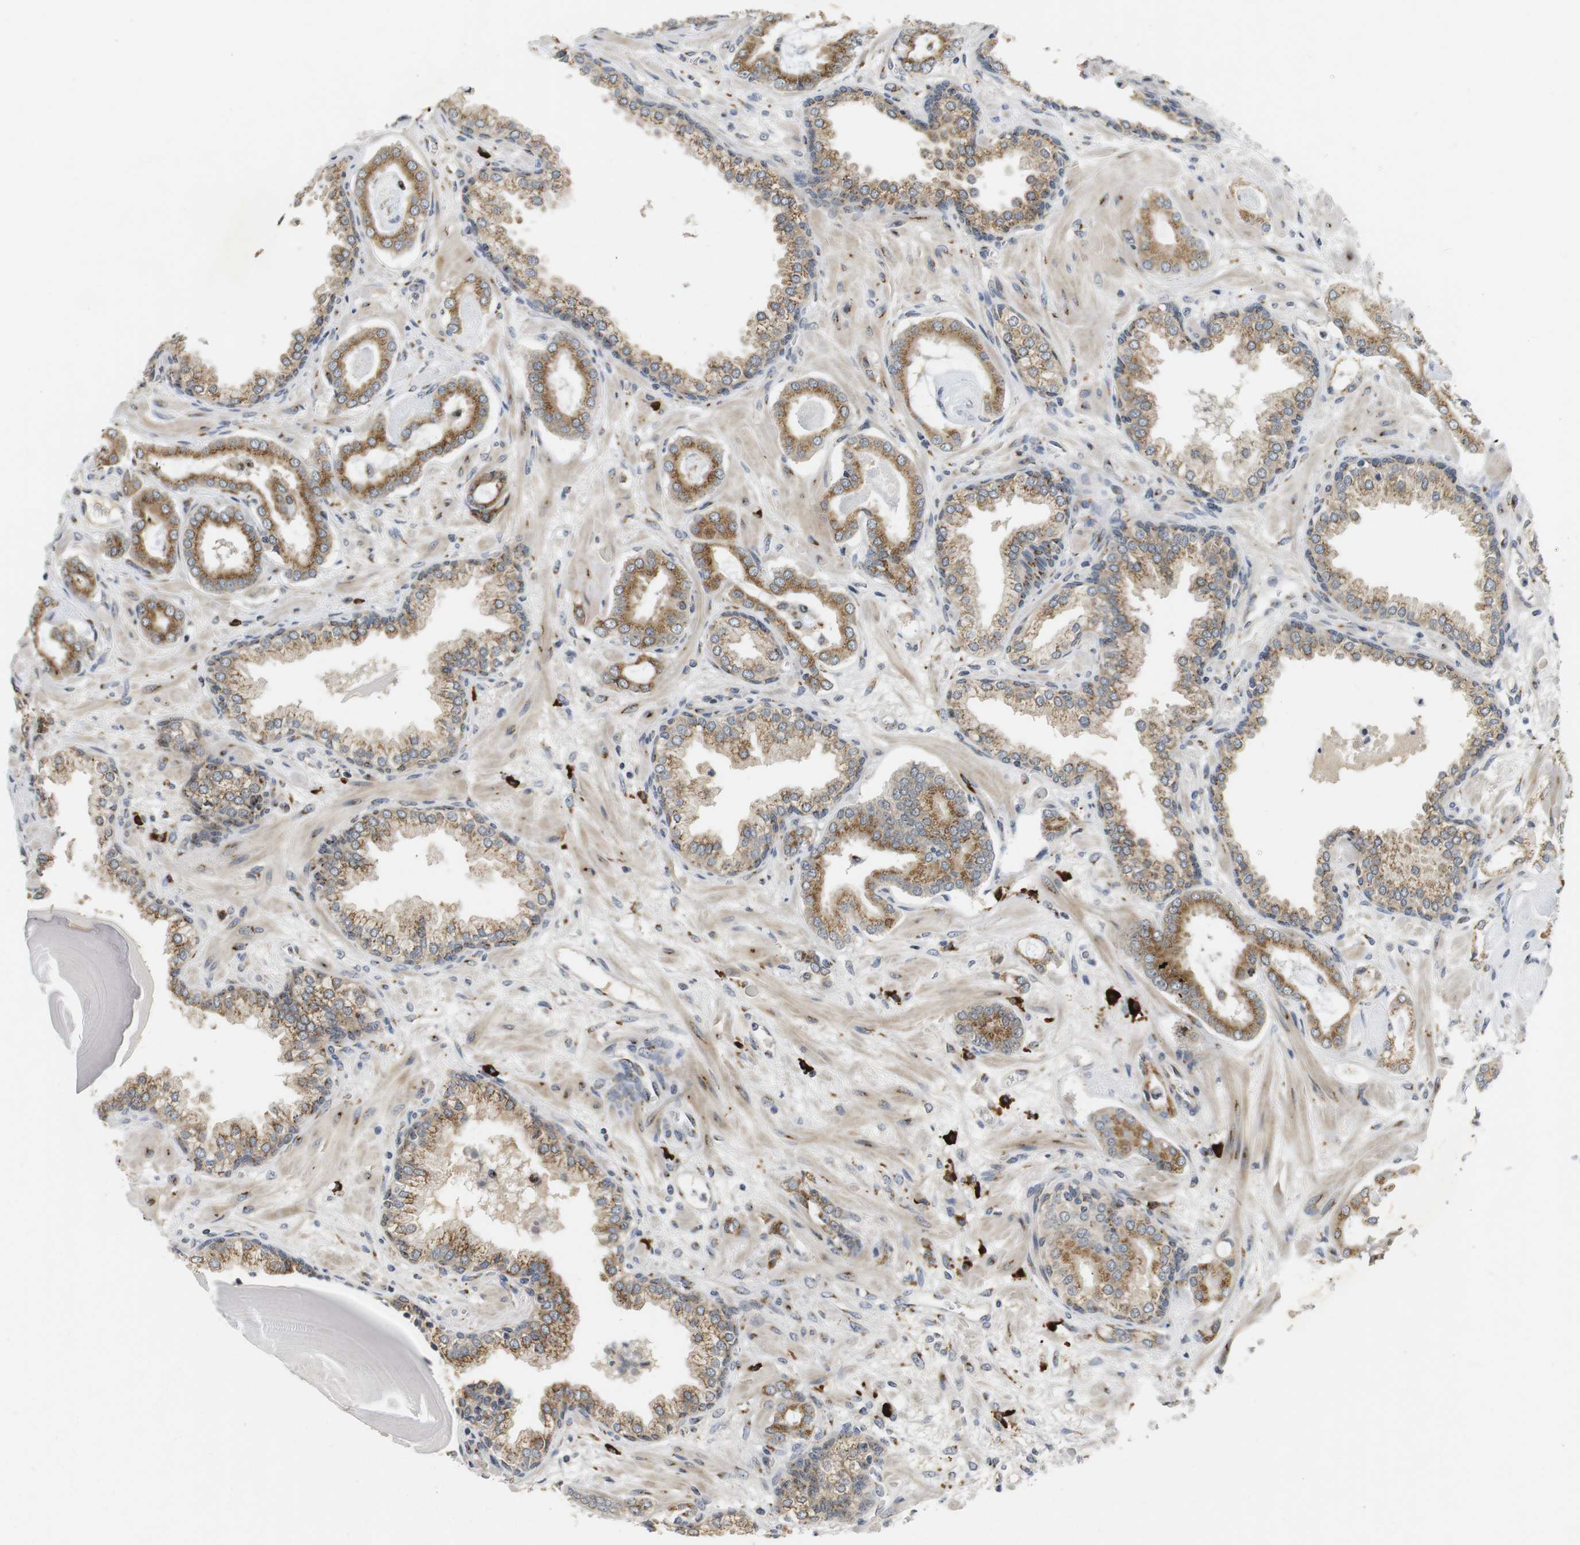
{"staining": {"intensity": "moderate", "quantity": ">75%", "location": "cytoplasmic/membranous"}, "tissue": "prostate cancer", "cell_type": "Tumor cells", "image_type": "cancer", "snomed": [{"axis": "morphology", "description": "Adenocarcinoma, Low grade"}, {"axis": "topography", "description": "Prostate"}], "caption": "High-magnification brightfield microscopy of prostate cancer stained with DAB (brown) and counterstained with hematoxylin (blue). tumor cells exhibit moderate cytoplasmic/membranous staining is seen in approximately>75% of cells. The staining was performed using DAB (3,3'-diaminobenzidine), with brown indicating positive protein expression. Nuclei are stained blue with hematoxylin.", "gene": "ZFPL1", "patient": {"sex": "male", "age": 53}}